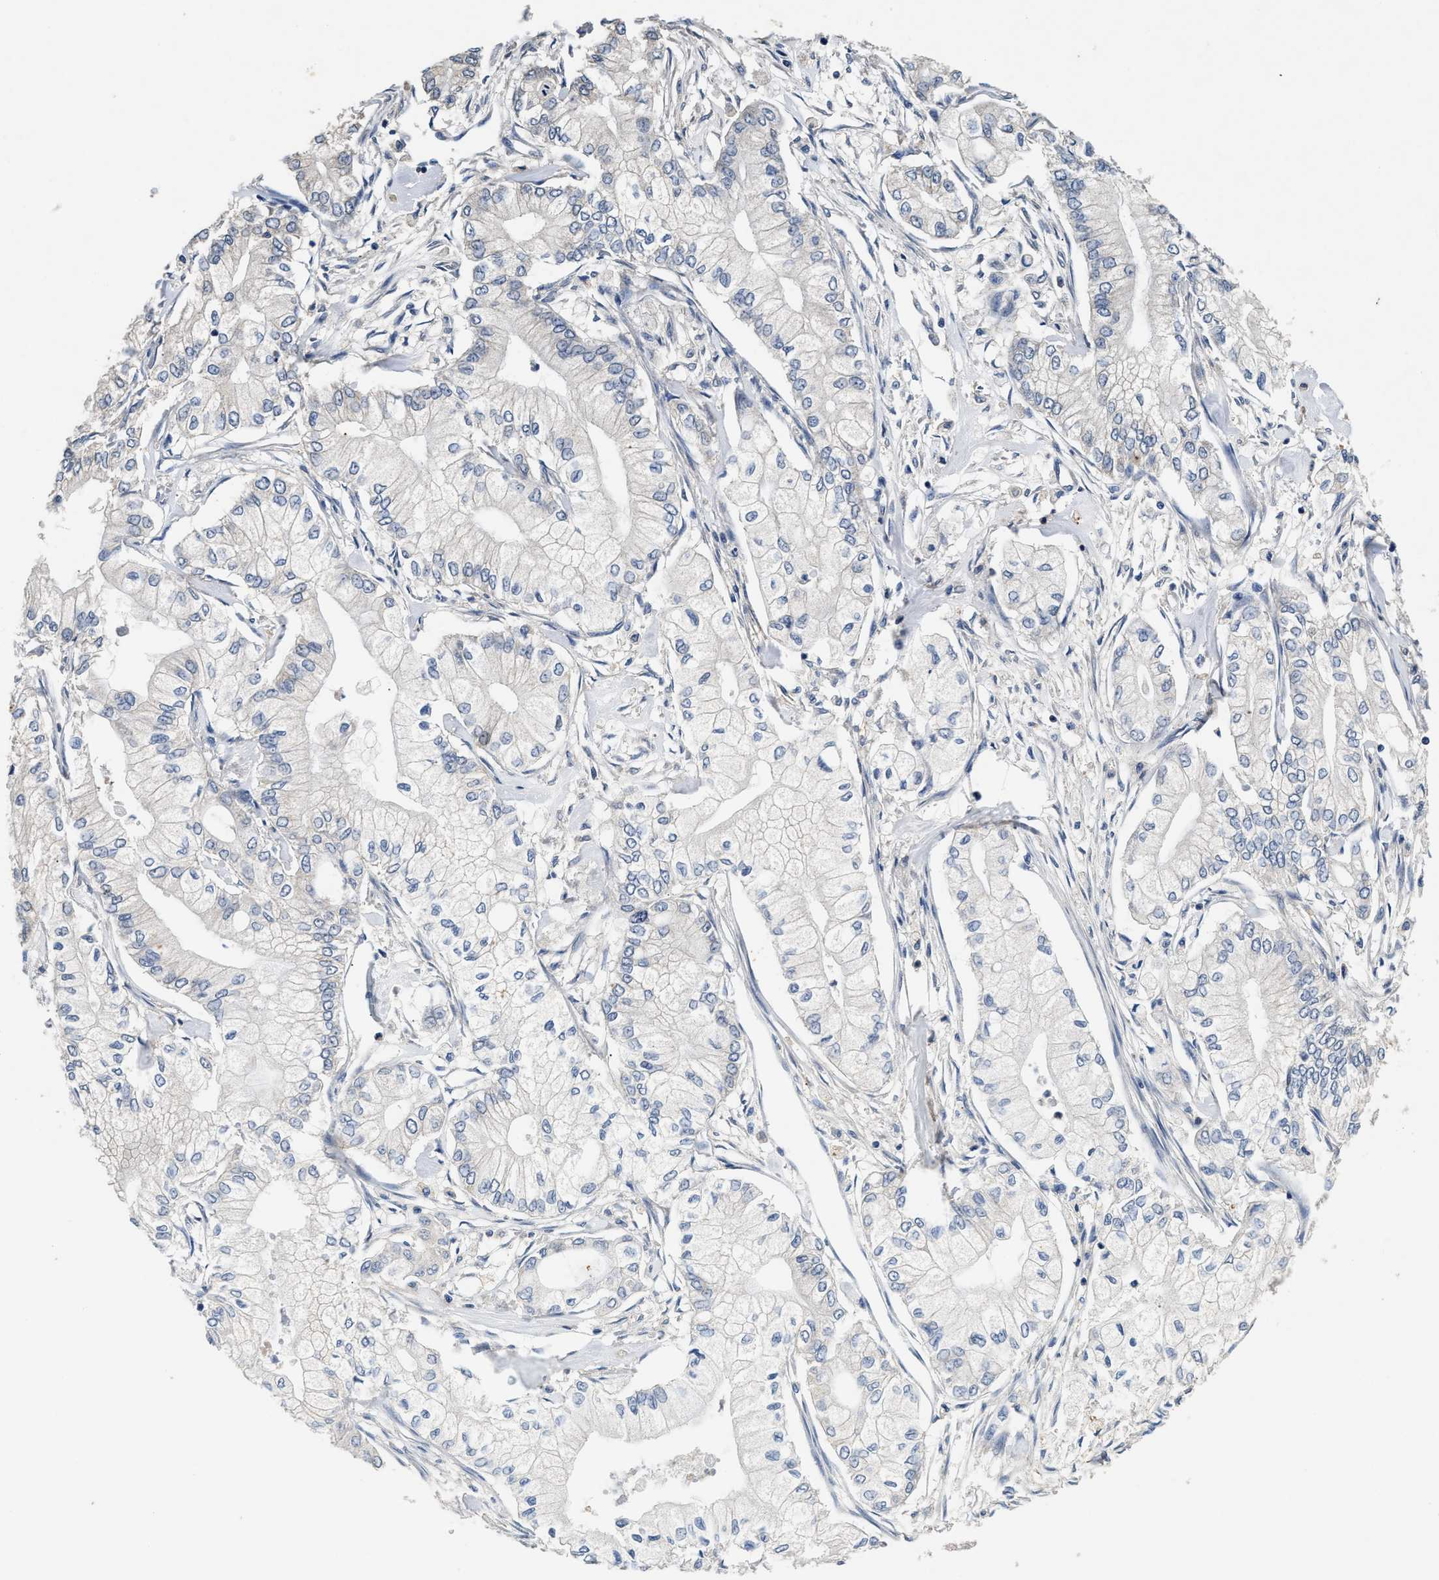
{"staining": {"intensity": "negative", "quantity": "none", "location": "none"}, "tissue": "pancreatic cancer", "cell_type": "Tumor cells", "image_type": "cancer", "snomed": [{"axis": "morphology", "description": "Adenocarcinoma, NOS"}, {"axis": "topography", "description": "Pancreas"}], "caption": "Tumor cells are negative for protein expression in human pancreatic cancer.", "gene": "PDAP1", "patient": {"sex": "male", "age": 70}}